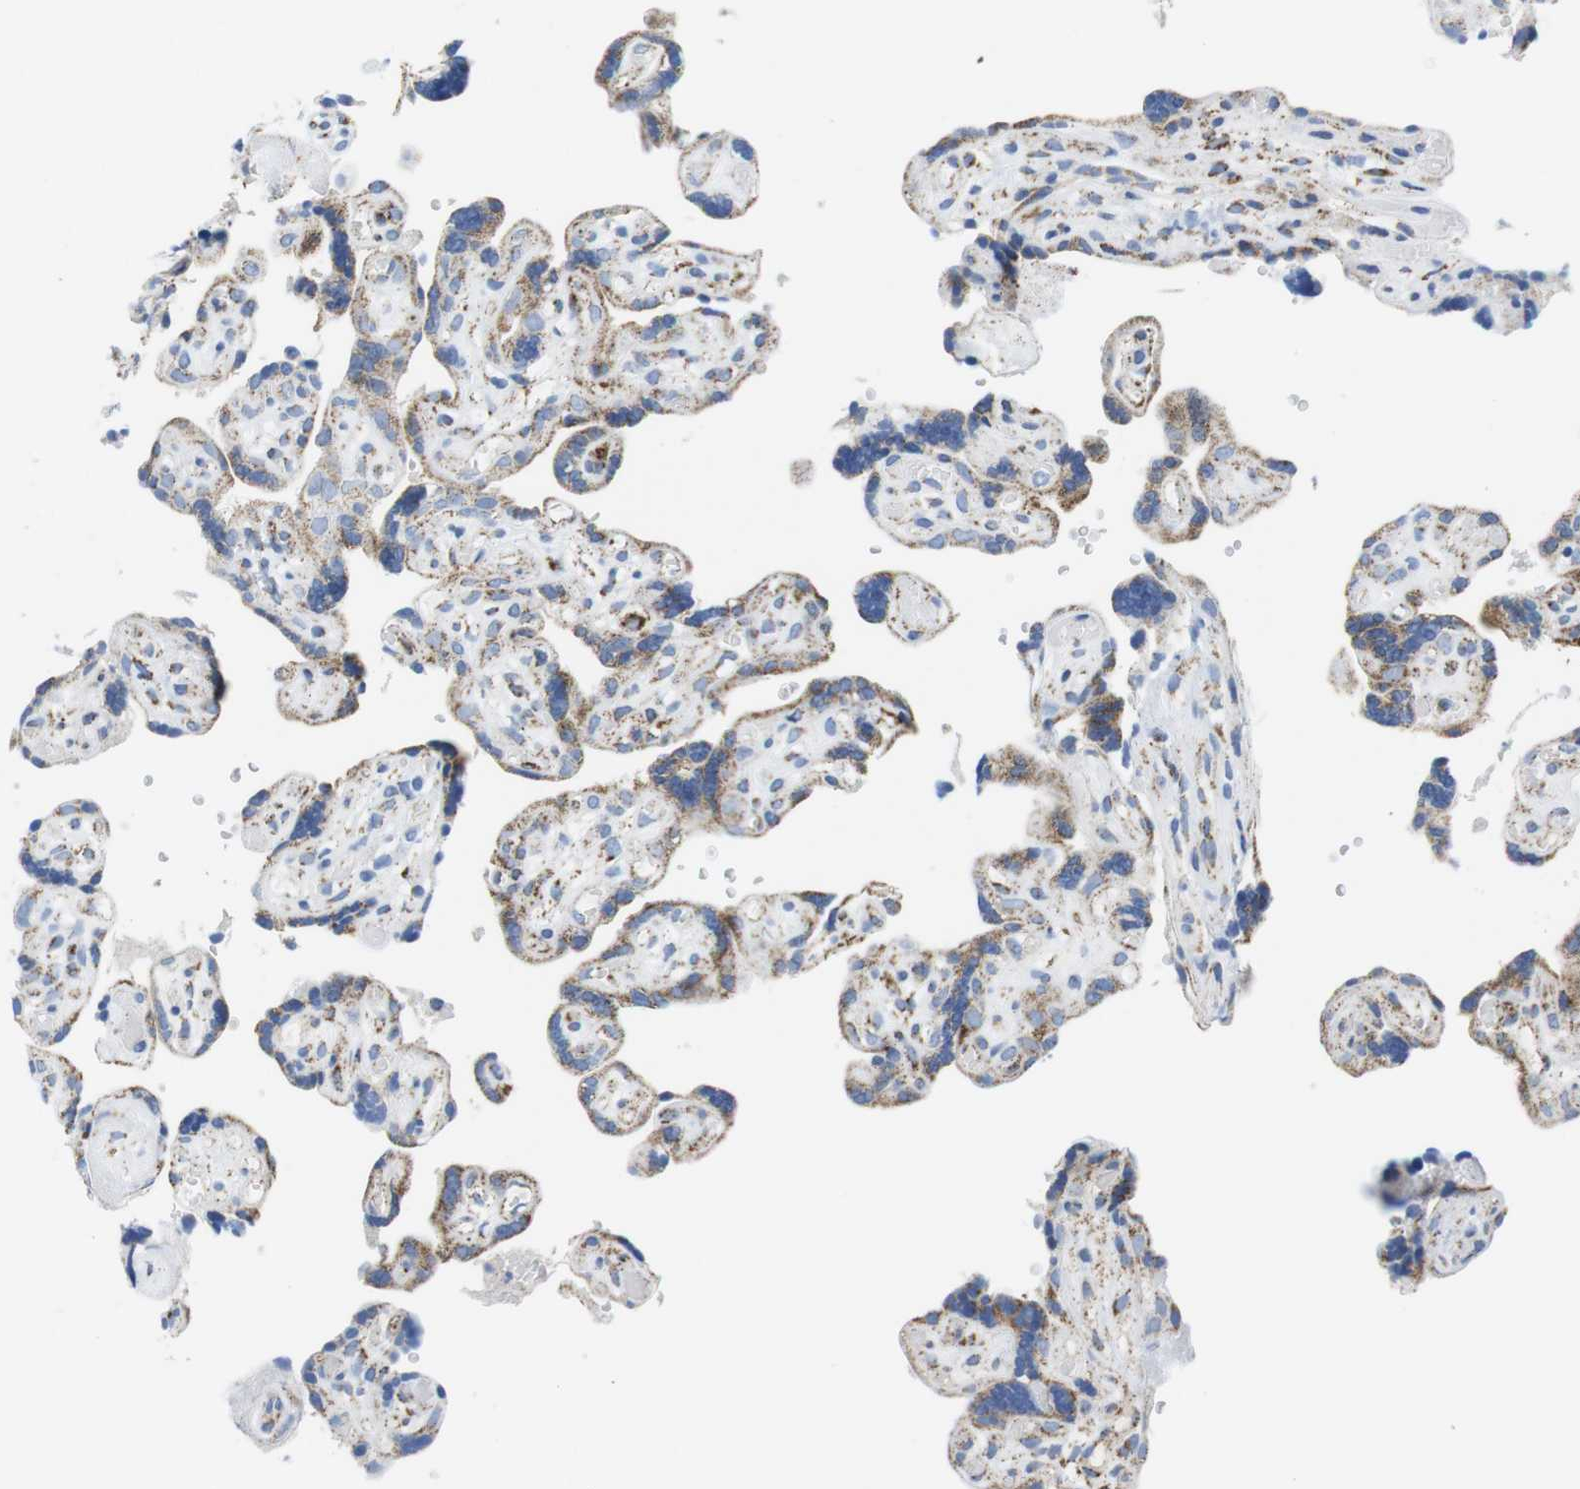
{"staining": {"intensity": "moderate", "quantity": "25%-75%", "location": "cytoplasmic/membranous"}, "tissue": "placenta", "cell_type": "Trophoblastic cells", "image_type": "normal", "snomed": [{"axis": "morphology", "description": "Normal tissue, NOS"}, {"axis": "topography", "description": "Placenta"}], "caption": "Immunohistochemistry (DAB) staining of unremarkable placenta shows moderate cytoplasmic/membranous protein positivity in approximately 25%-75% of trophoblastic cells.", "gene": "ATP5PO", "patient": {"sex": "female", "age": 30}}